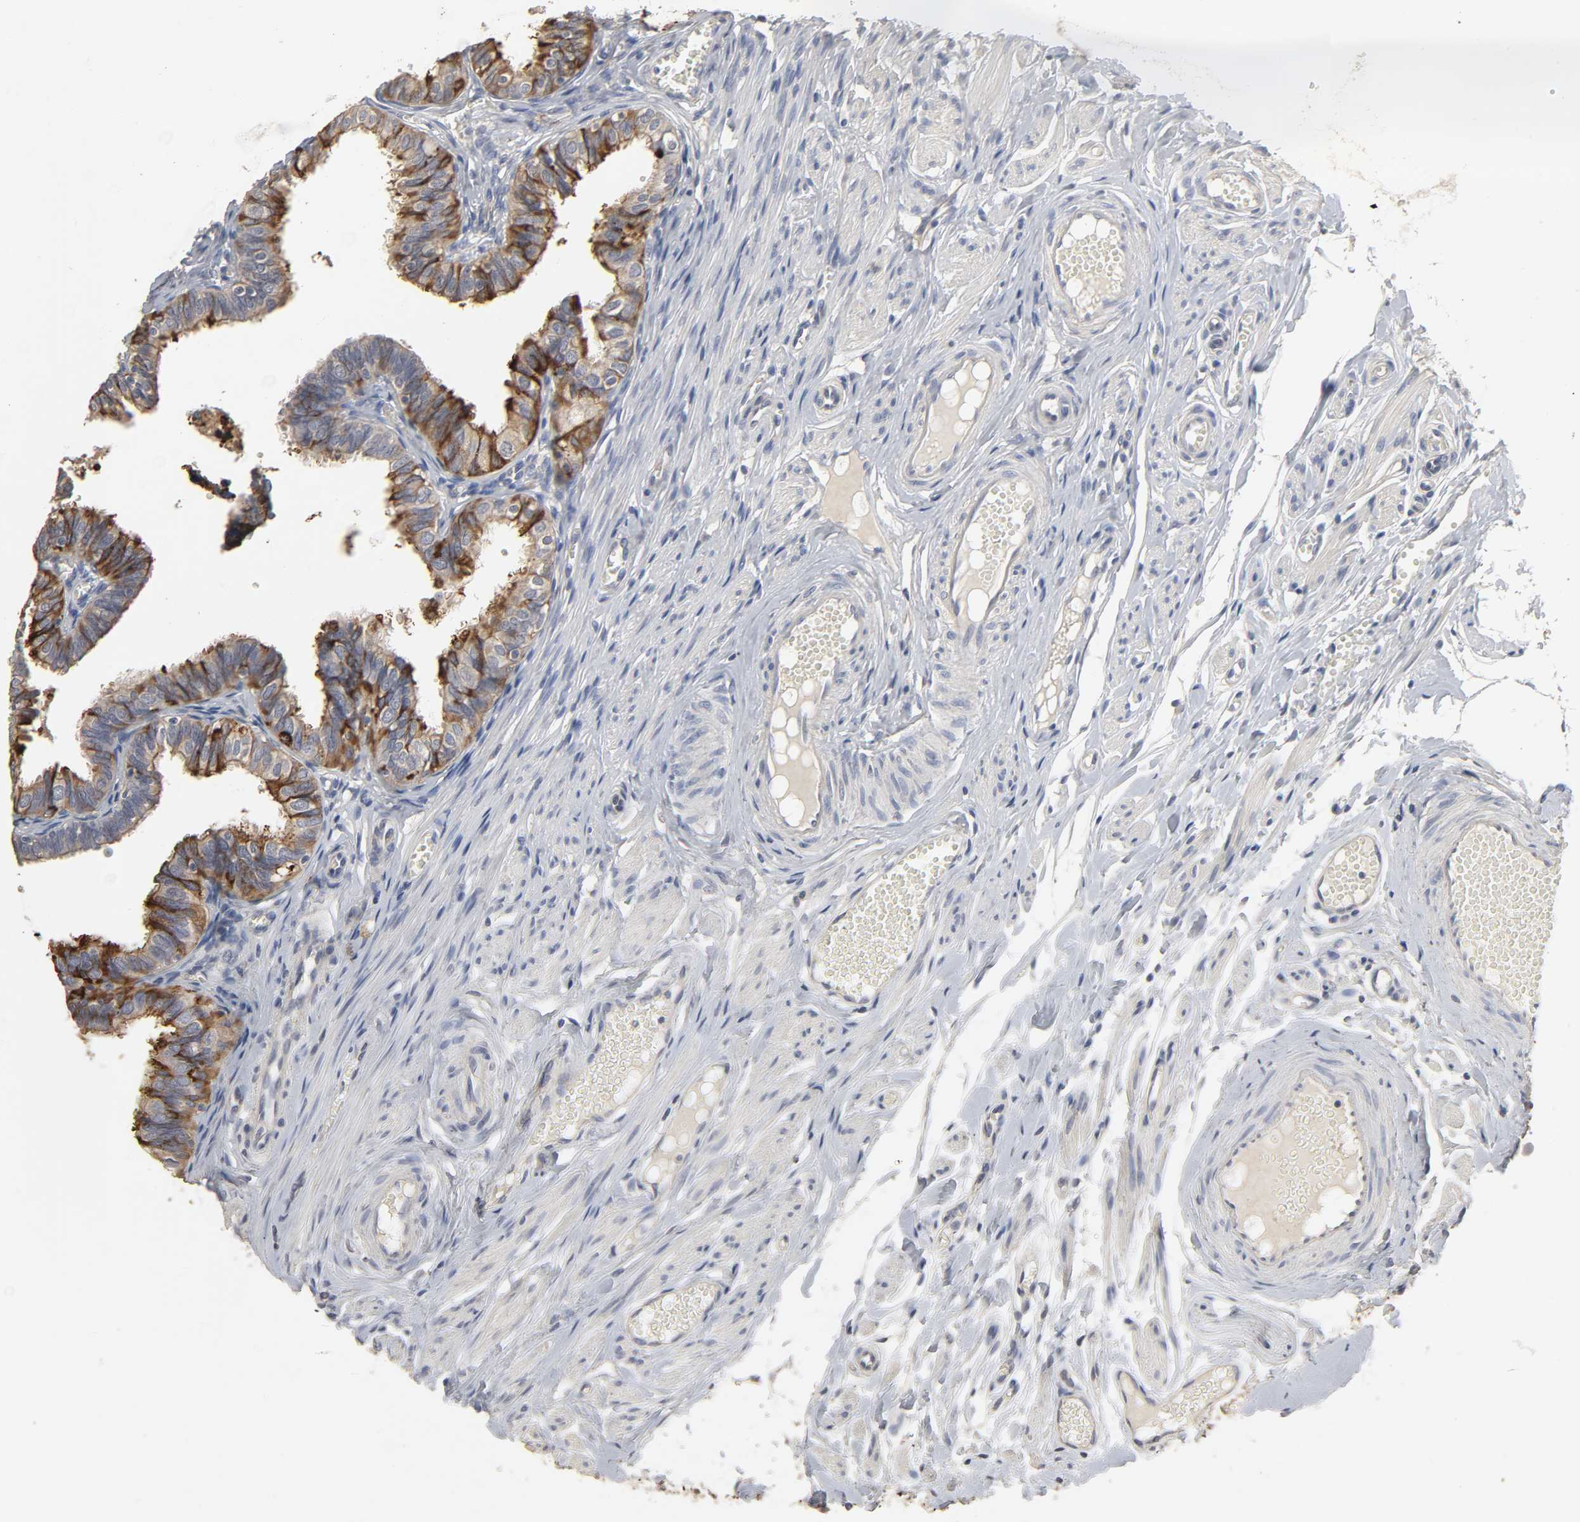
{"staining": {"intensity": "strong", "quantity": "25%-75%", "location": "cytoplasmic/membranous"}, "tissue": "fallopian tube", "cell_type": "Glandular cells", "image_type": "normal", "snomed": [{"axis": "morphology", "description": "Normal tissue, NOS"}, {"axis": "topography", "description": "Fallopian tube"}], "caption": "Immunohistochemical staining of normal fallopian tube reveals high levels of strong cytoplasmic/membranous expression in approximately 25%-75% of glandular cells. (DAB IHC with brightfield microscopy, high magnification).", "gene": "SLC10A2", "patient": {"sex": "female", "age": 46}}